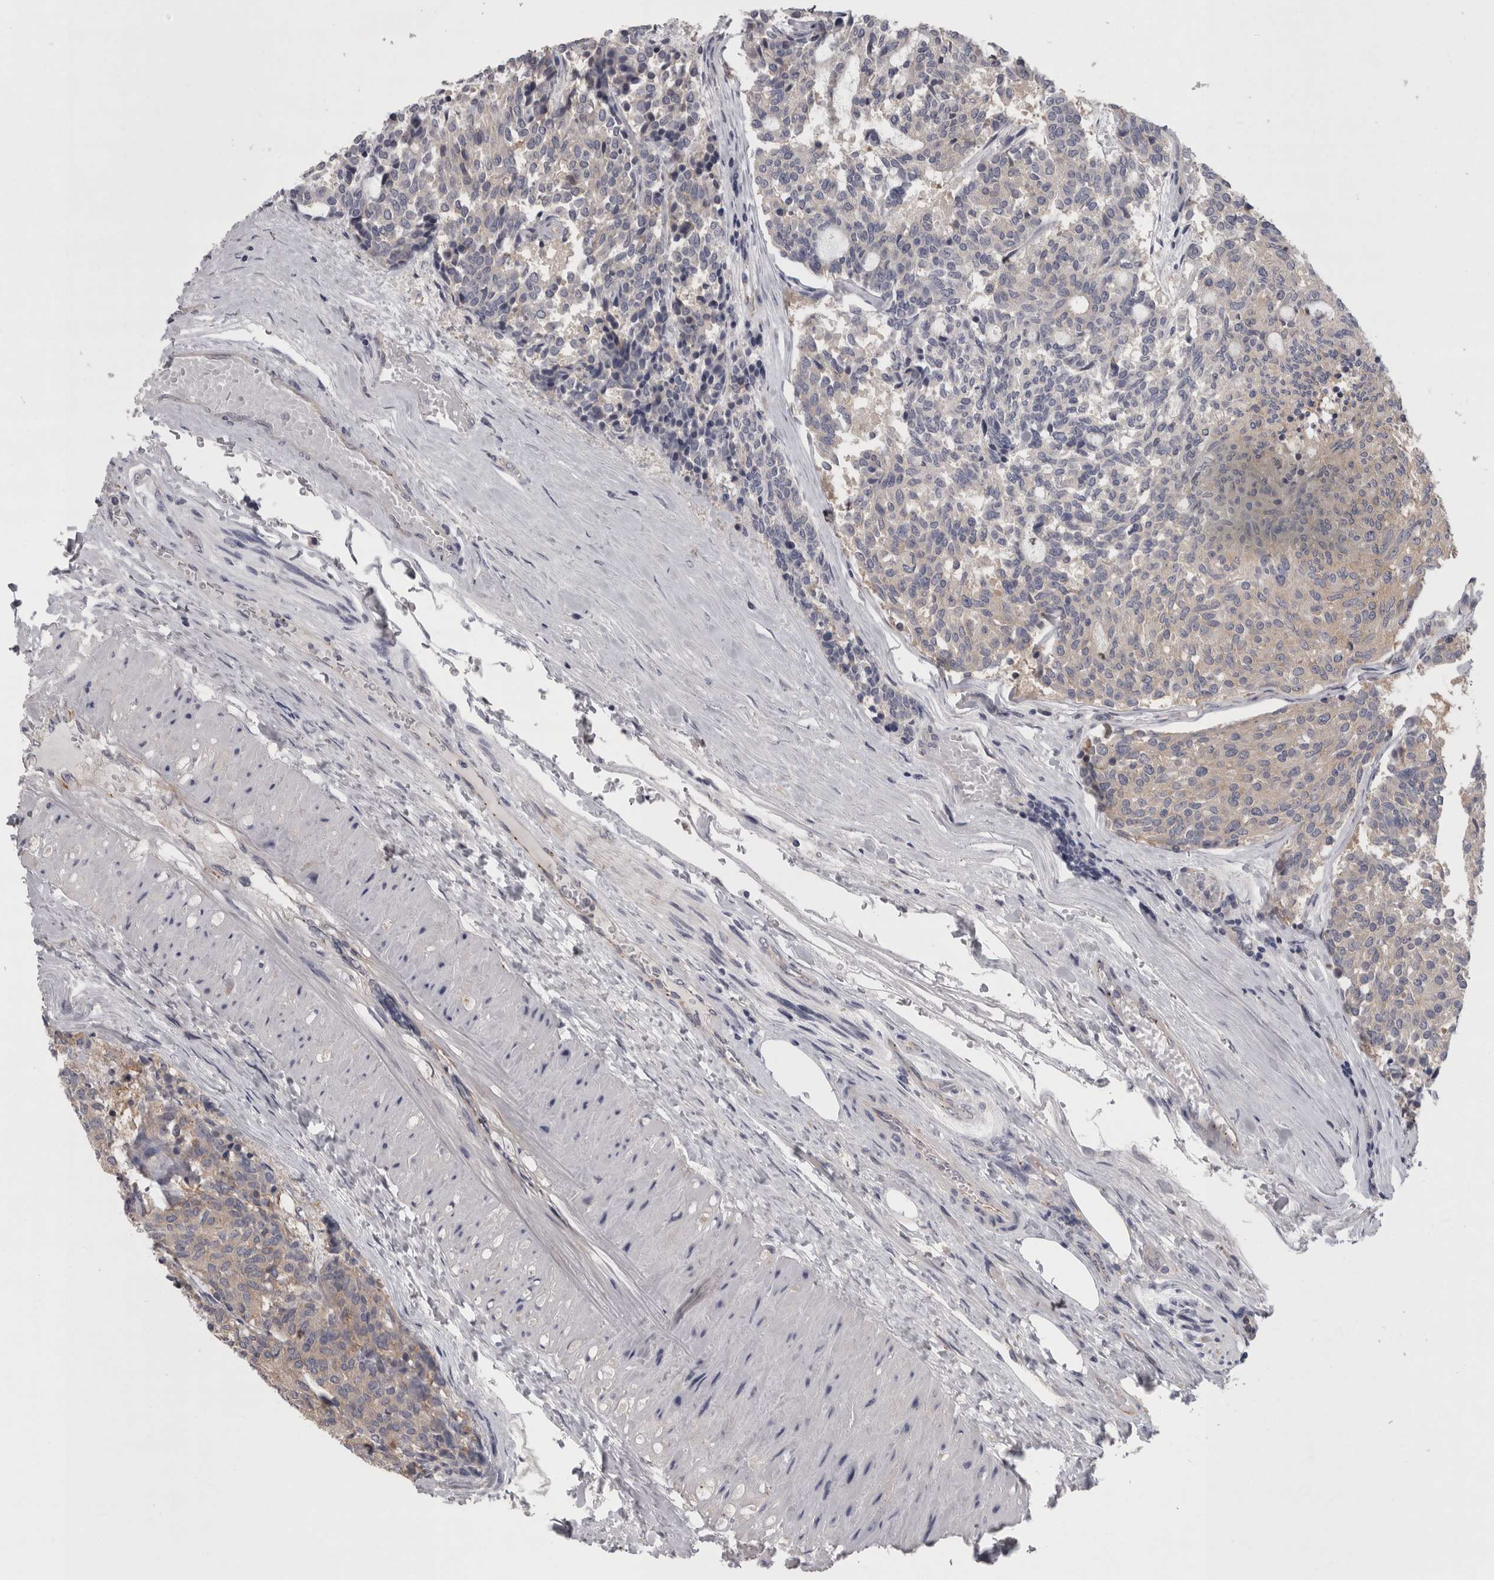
{"staining": {"intensity": "weak", "quantity": "25%-75%", "location": "cytoplasmic/membranous"}, "tissue": "carcinoid", "cell_type": "Tumor cells", "image_type": "cancer", "snomed": [{"axis": "morphology", "description": "Carcinoid, malignant, NOS"}, {"axis": "topography", "description": "Pancreas"}], "caption": "The micrograph reveals immunohistochemical staining of carcinoid. There is weak cytoplasmic/membranous positivity is identified in about 25%-75% of tumor cells.", "gene": "LYZL6", "patient": {"sex": "female", "age": 54}}